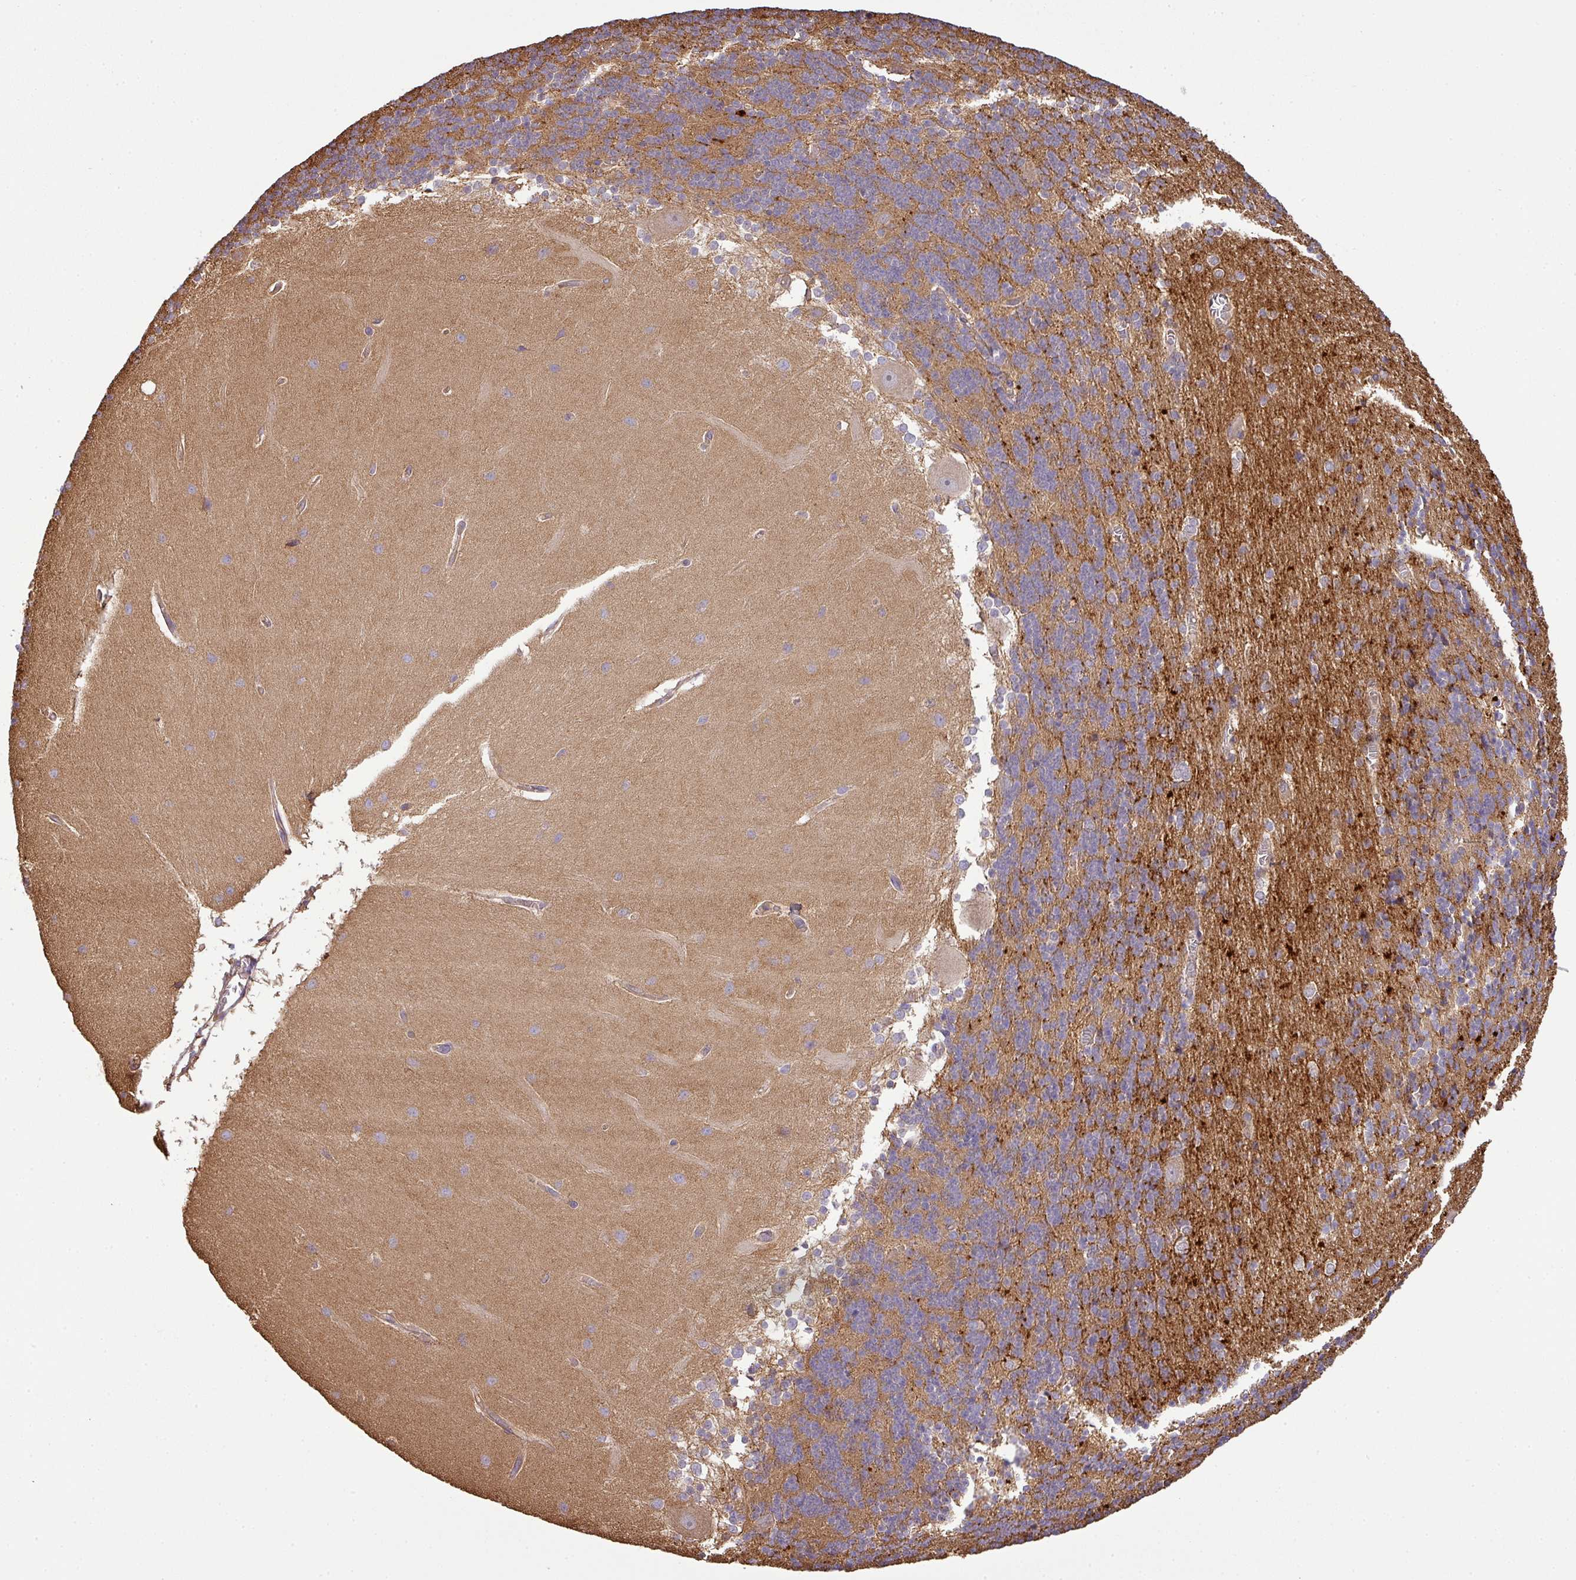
{"staining": {"intensity": "moderate", "quantity": "25%-75%", "location": "cytoplasmic/membranous"}, "tissue": "cerebellum", "cell_type": "Cells in granular layer", "image_type": "normal", "snomed": [{"axis": "morphology", "description": "Normal tissue, NOS"}, {"axis": "topography", "description": "Cerebellum"}], "caption": "This is a photomicrograph of immunohistochemistry staining of benign cerebellum, which shows moderate positivity in the cytoplasmic/membranous of cells in granular layer.", "gene": "VENTX", "patient": {"sex": "female", "age": 54}}